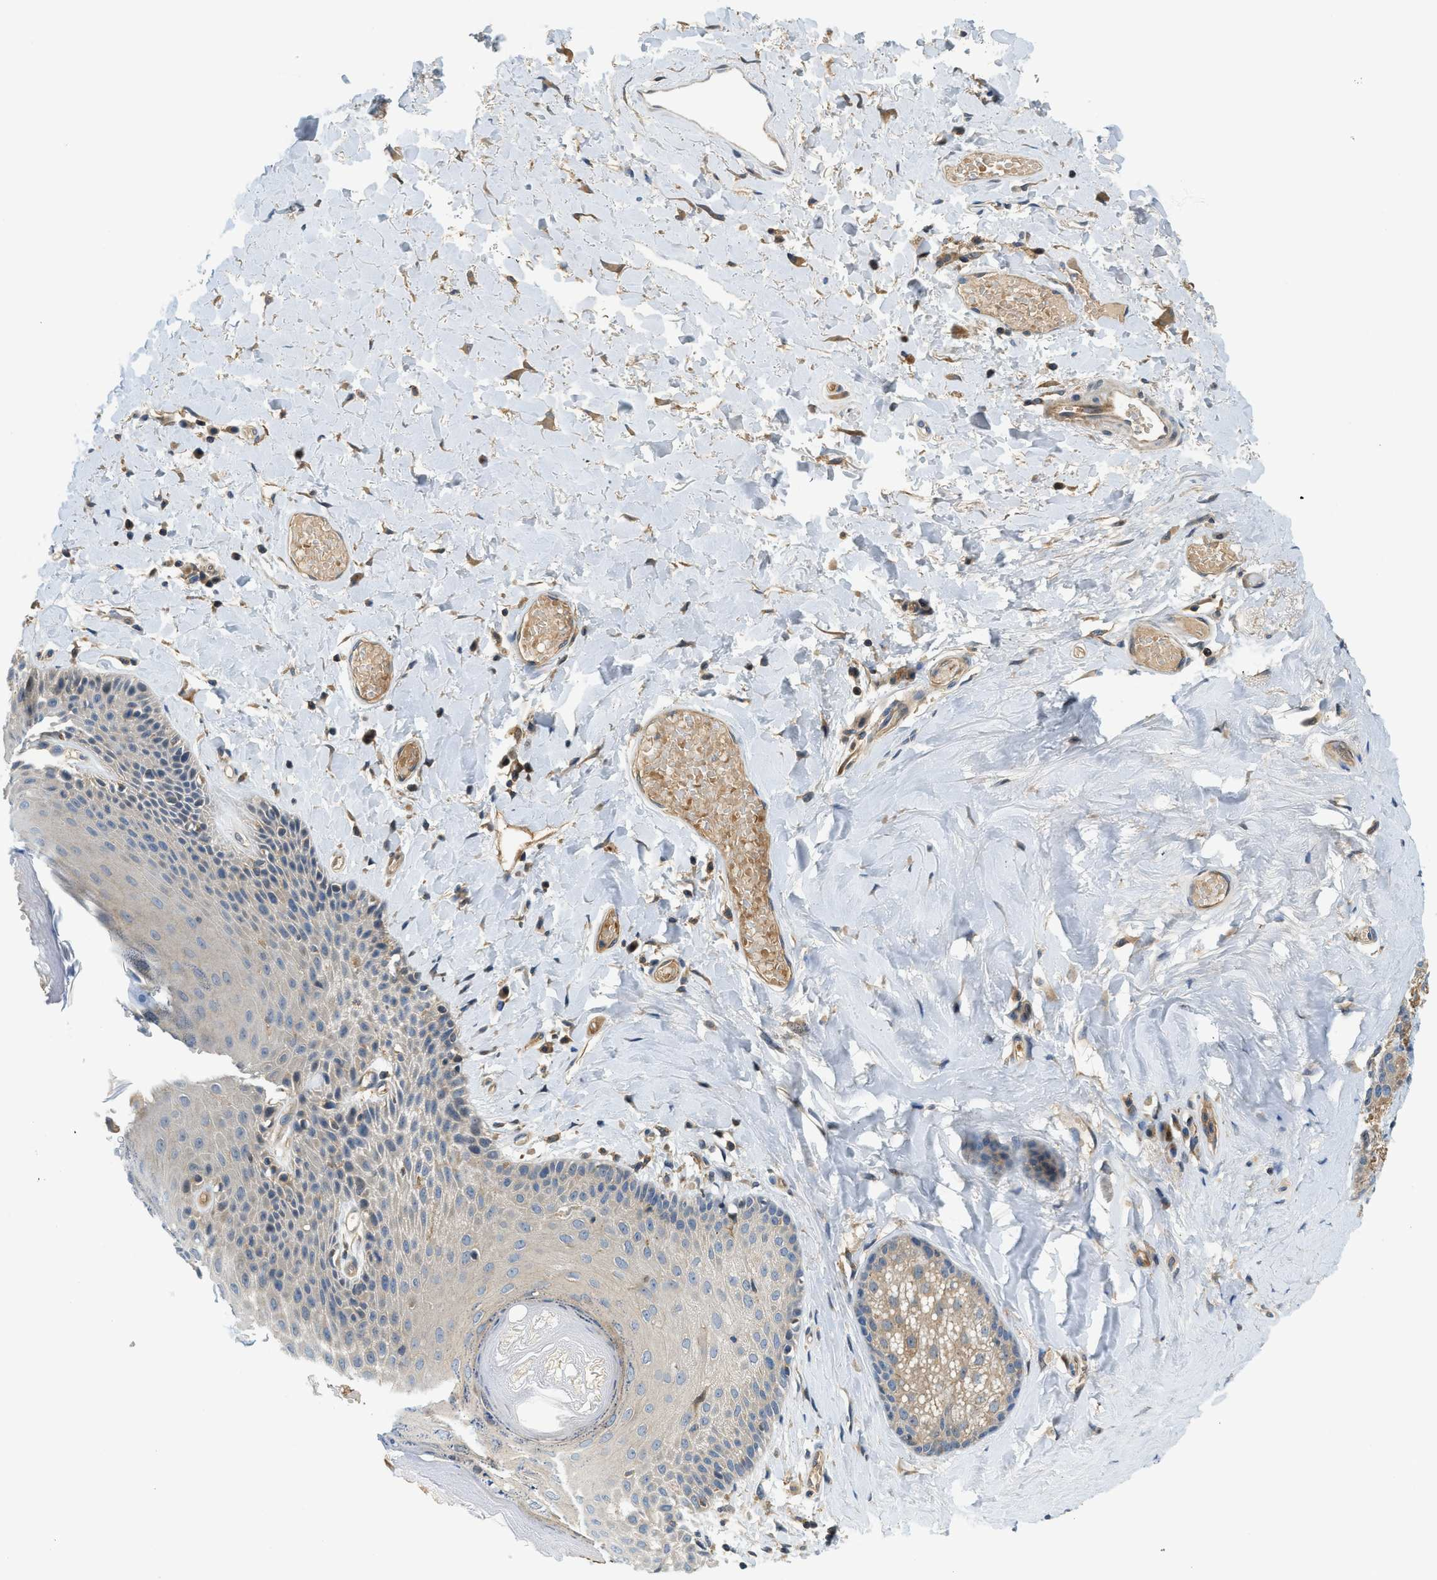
{"staining": {"intensity": "weak", "quantity": "<25%", "location": "cytoplasmic/membranous"}, "tissue": "skin", "cell_type": "Epidermal cells", "image_type": "normal", "snomed": [{"axis": "morphology", "description": "Normal tissue, NOS"}, {"axis": "topography", "description": "Anal"}], "caption": "Protein analysis of unremarkable skin reveals no significant expression in epidermal cells.", "gene": "KCNK1", "patient": {"sex": "male", "age": 69}}